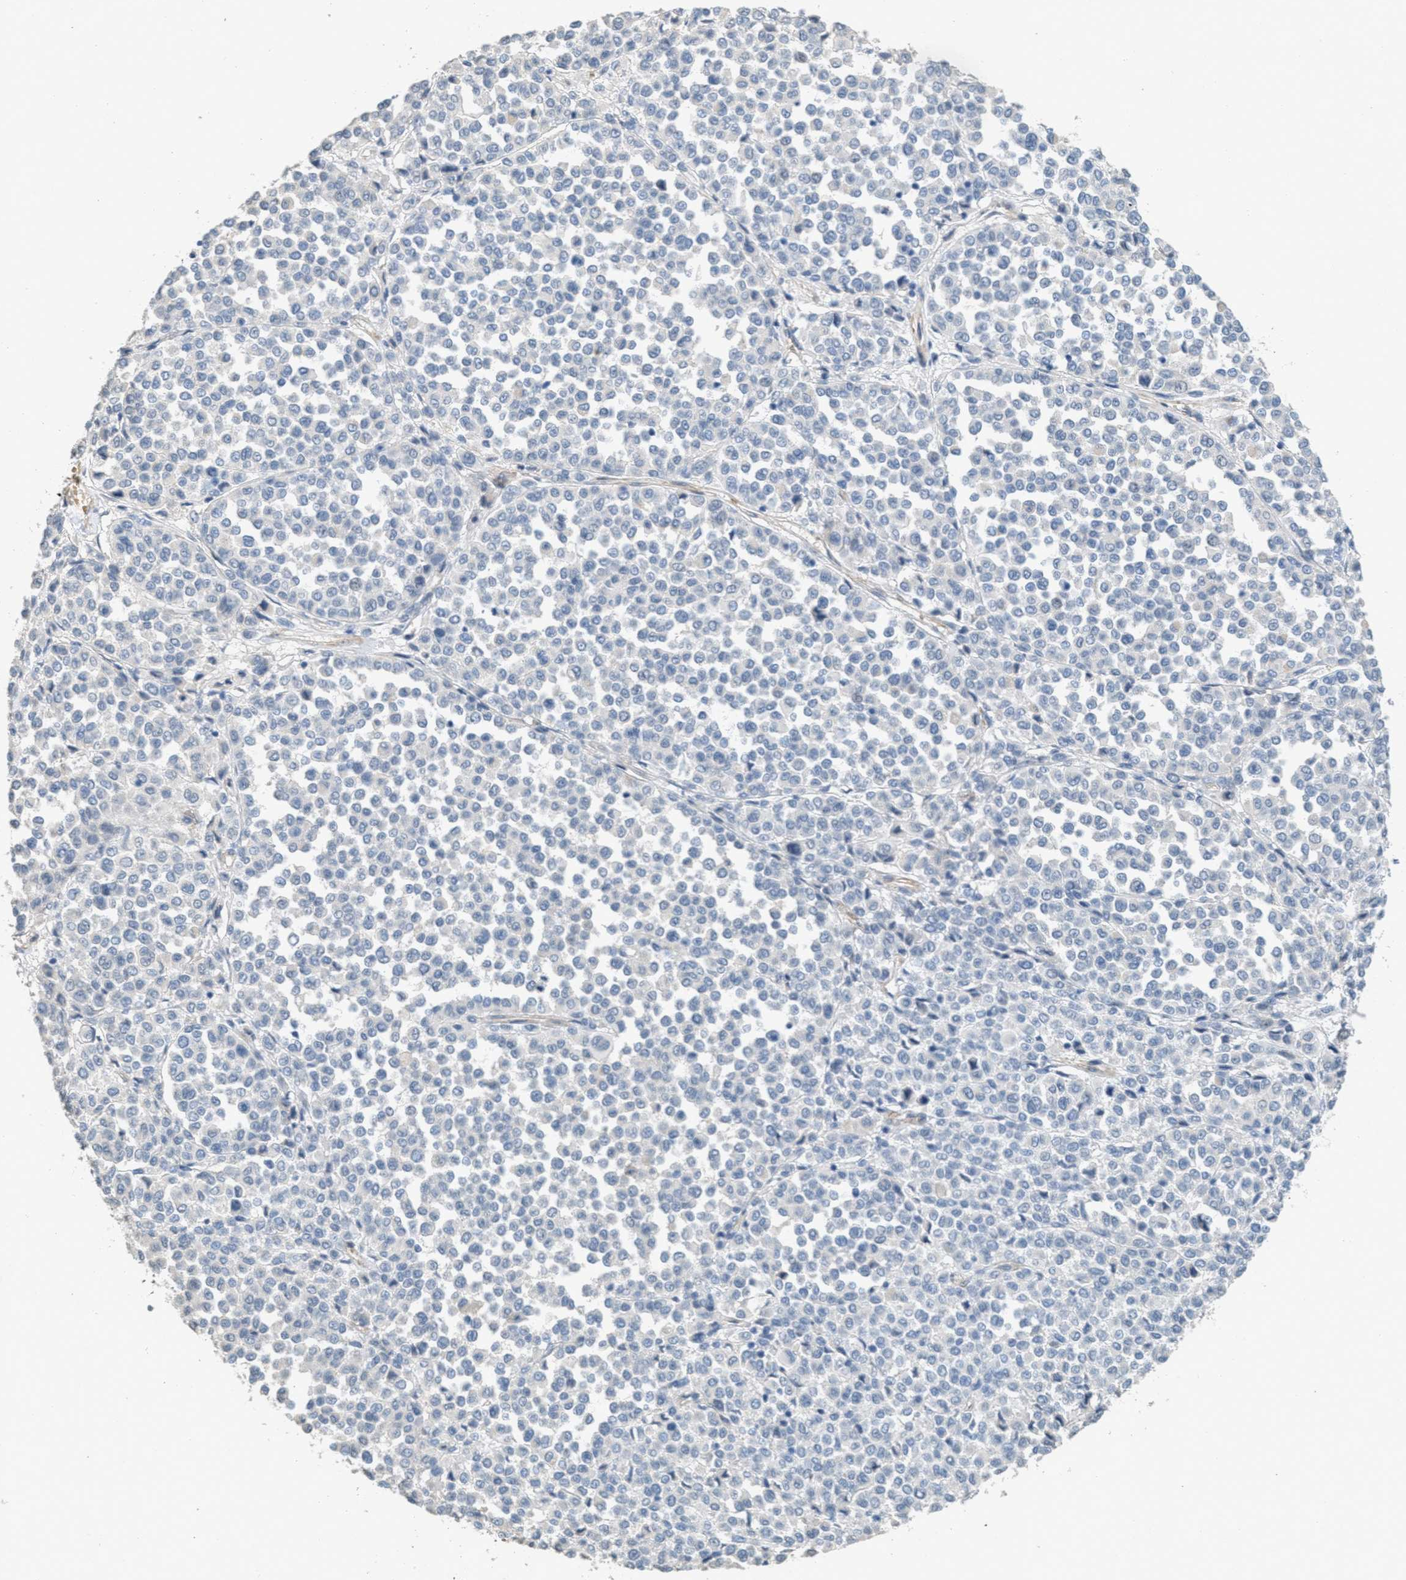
{"staining": {"intensity": "negative", "quantity": "none", "location": "none"}, "tissue": "melanoma", "cell_type": "Tumor cells", "image_type": "cancer", "snomed": [{"axis": "morphology", "description": "Malignant melanoma, Metastatic site"}, {"axis": "topography", "description": "Pancreas"}], "caption": "The image exhibits no staining of tumor cells in malignant melanoma (metastatic site).", "gene": "MRS2", "patient": {"sex": "female", "age": 30}}